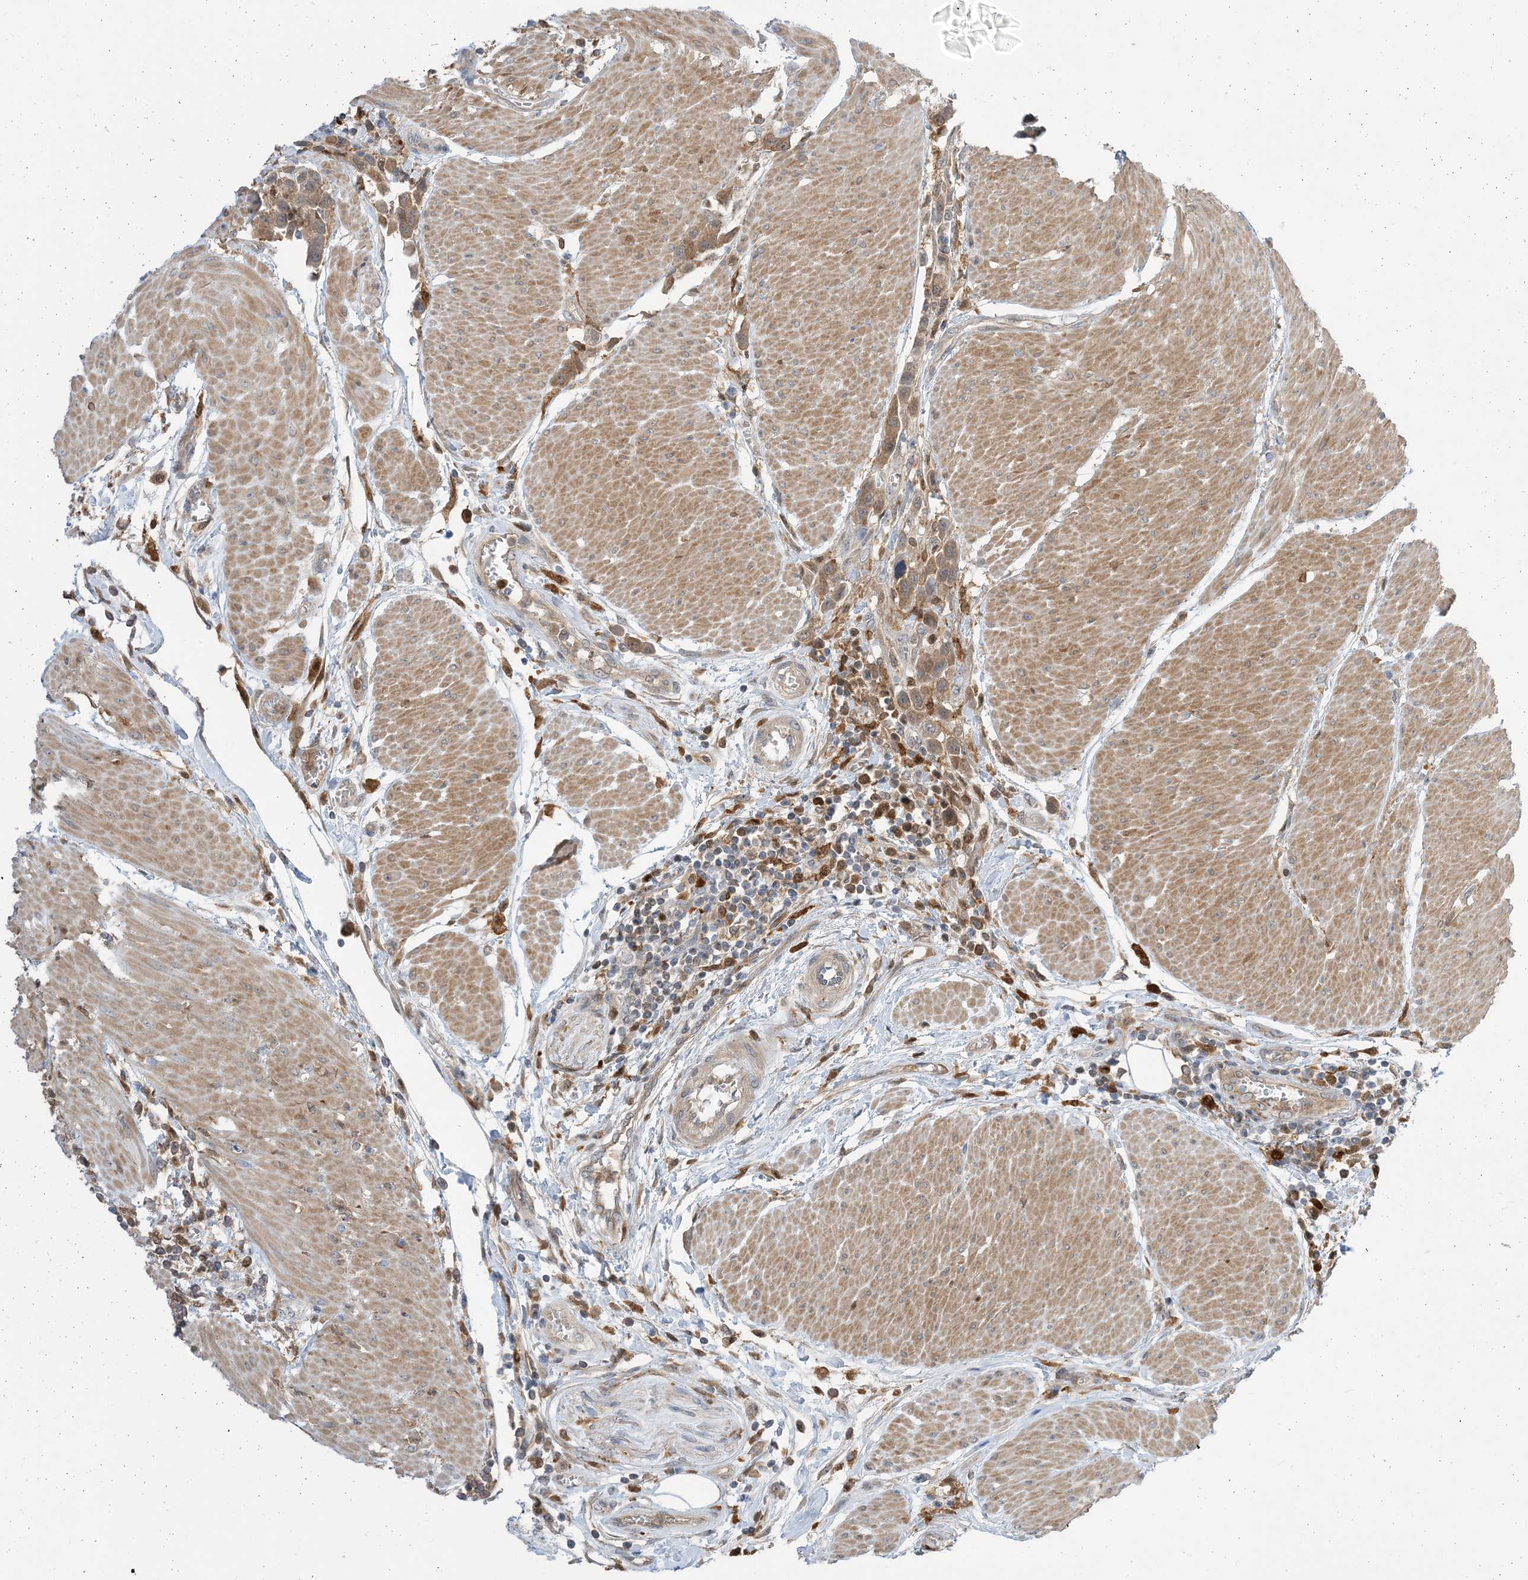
{"staining": {"intensity": "moderate", "quantity": ">75%", "location": "cytoplasmic/membranous"}, "tissue": "urothelial cancer", "cell_type": "Tumor cells", "image_type": "cancer", "snomed": [{"axis": "morphology", "description": "Urothelial carcinoma, High grade"}, {"axis": "topography", "description": "Urinary bladder"}], "caption": "Urothelial carcinoma (high-grade) tissue demonstrates moderate cytoplasmic/membranous expression in approximately >75% of tumor cells (Stains: DAB (3,3'-diaminobenzidine) in brown, nuclei in blue, Microscopy: brightfield microscopy at high magnification).", "gene": "NAGK", "patient": {"sex": "male", "age": 50}}